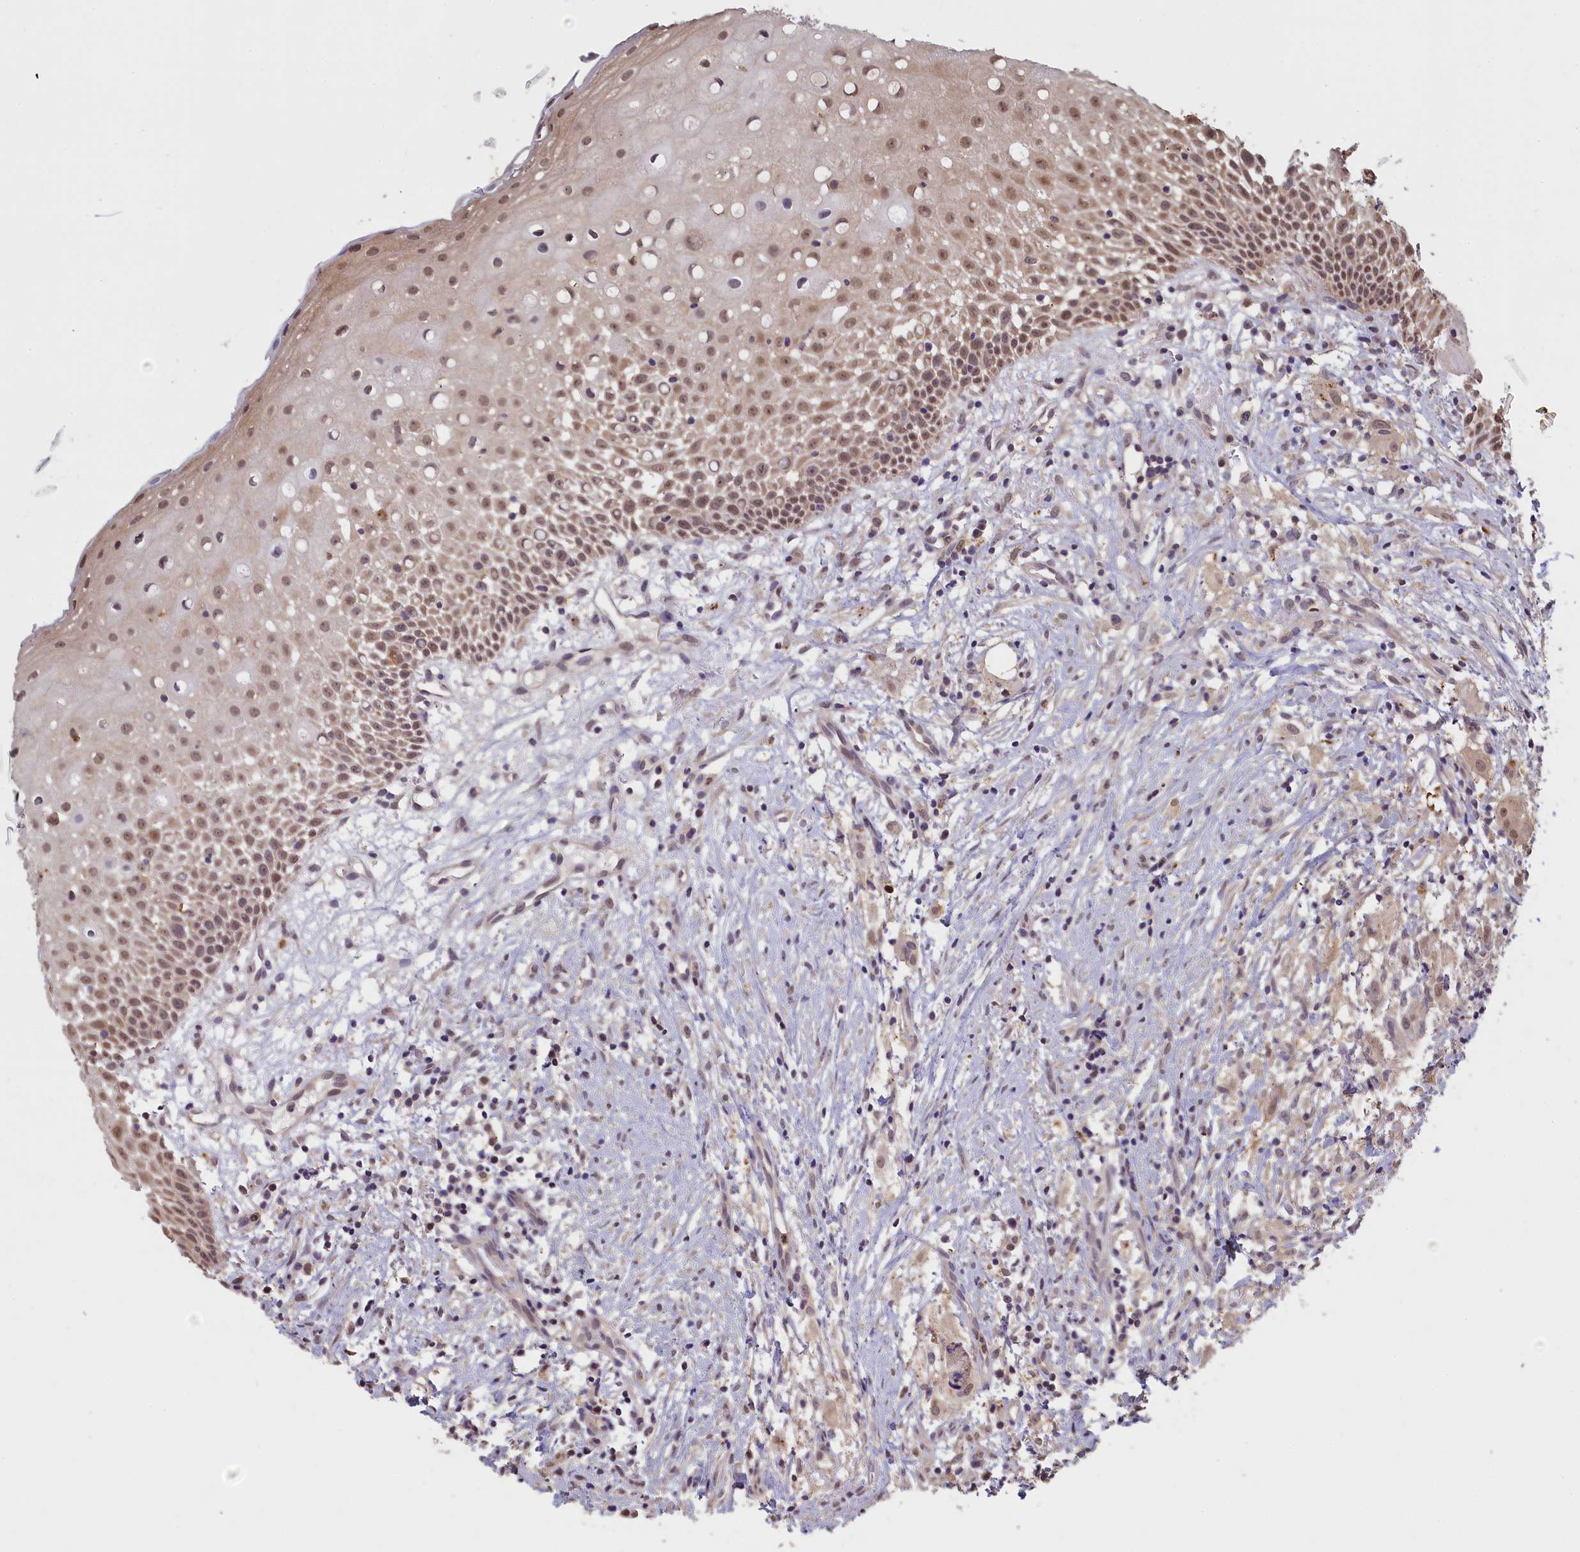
{"staining": {"intensity": "moderate", "quantity": ">75%", "location": "cytoplasmic/membranous,nuclear"}, "tissue": "oral mucosa", "cell_type": "Squamous epithelial cells", "image_type": "normal", "snomed": [{"axis": "morphology", "description": "Normal tissue, NOS"}, {"axis": "topography", "description": "Oral tissue"}], "caption": "Immunohistochemical staining of benign oral mucosa exhibits medium levels of moderate cytoplasmic/membranous,nuclear expression in about >75% of squamous epithelial cells.", "gene": "UCHL3", "patient": {"sex": "female", "age": 69}}